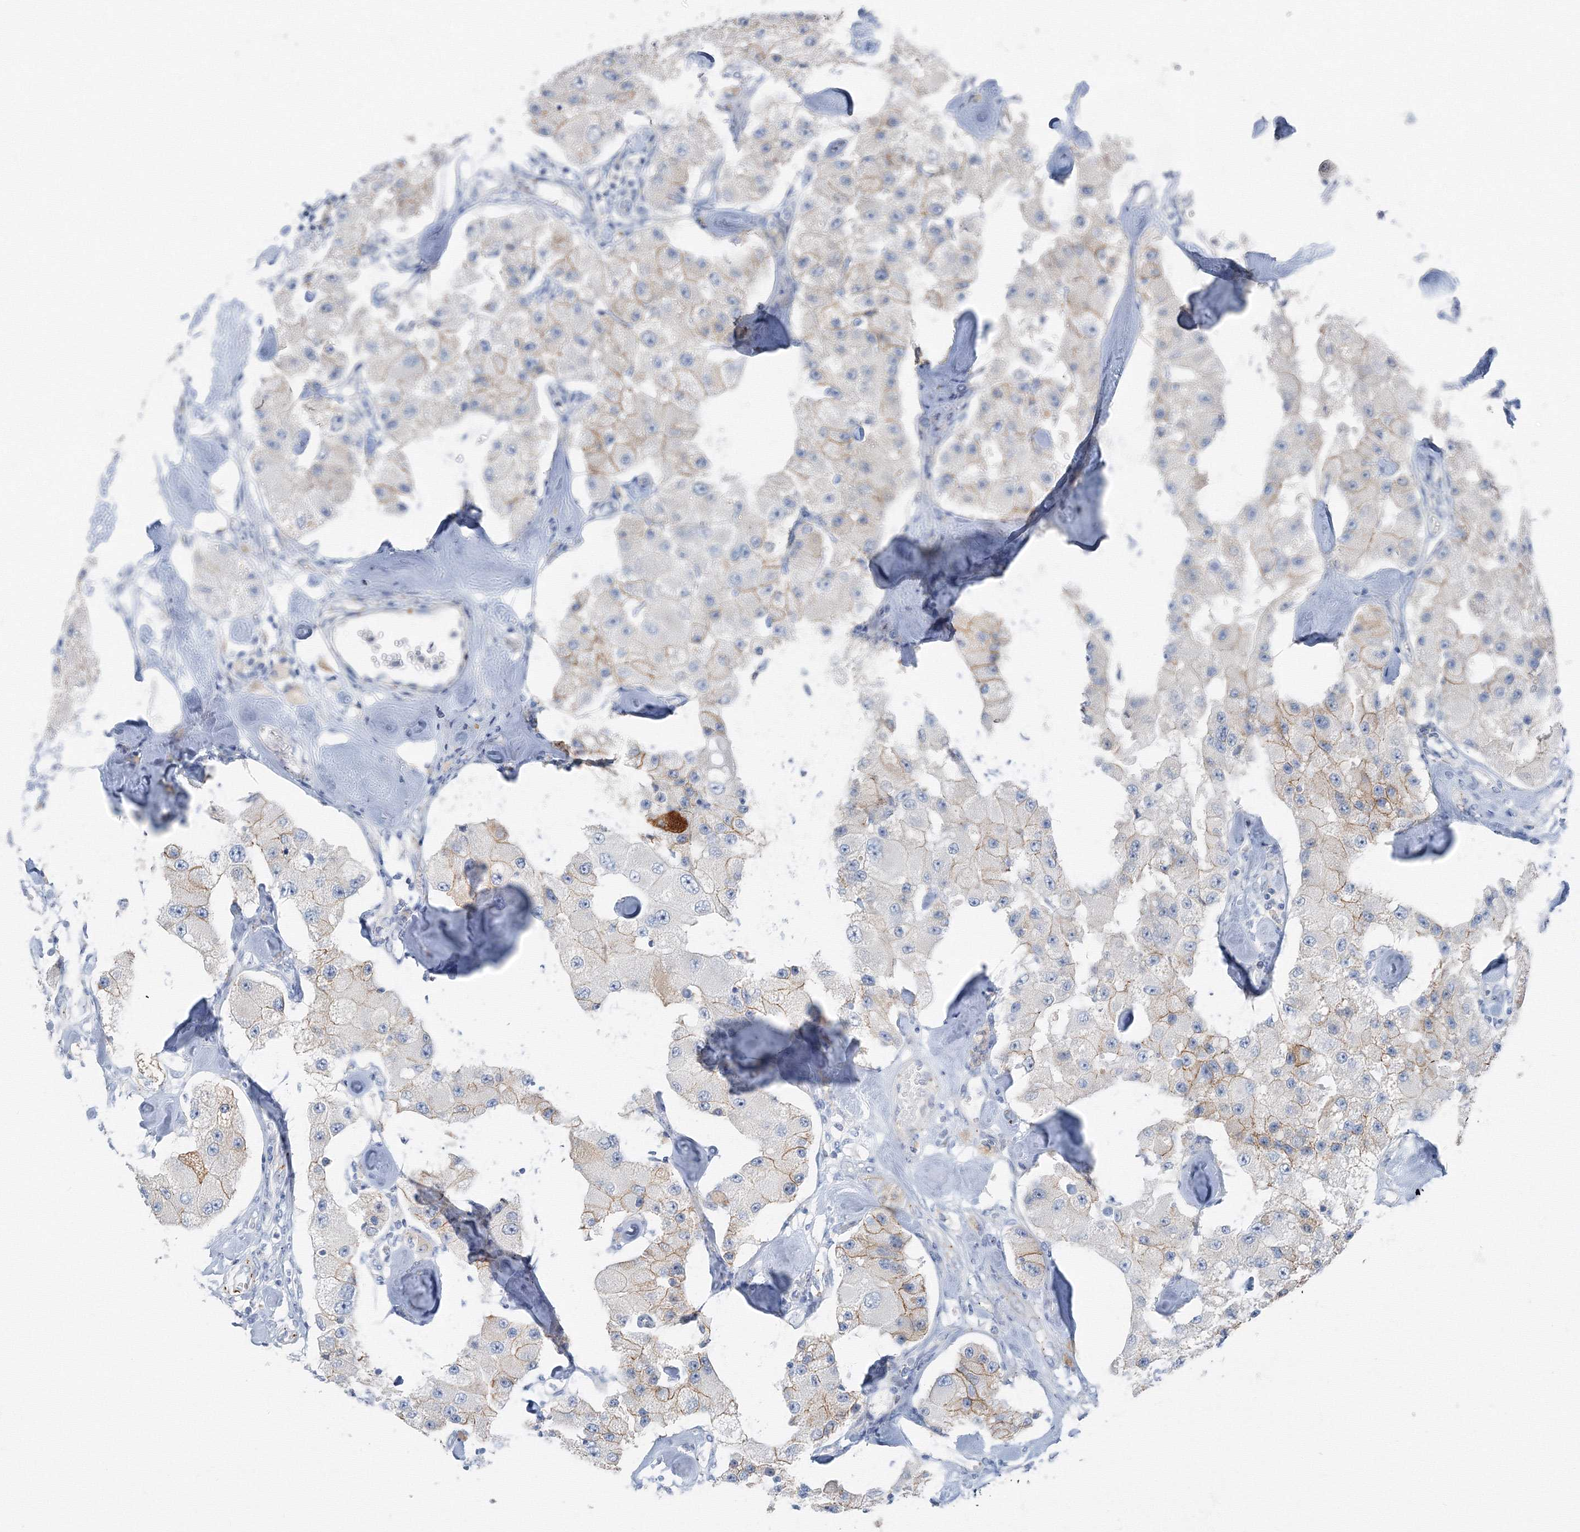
{"staining": {"intensity": "moderate", "quantity": "<25%", "location": "cytoplasmic/membranous"}, "tissue": "carcinoid", "cell_type": "Tumor cells", "image_type": "cancer", "snomed": [{"axis": "morphology", "description": "Carcinoid, malignant, NOS"}, {"axis": "topography", "description": "Pancreas"}], "caption": "A brown stain highlights moderate cytoplasmic/membranous expression of a protein in human malignant carcinoid tumor cells. (DAB (3,3'-diaminobenzidine) = brown stain, brightfield microscopy at high magnification).", "gene": "AASDH", "patient": {"sex": "male", "age": 41}}